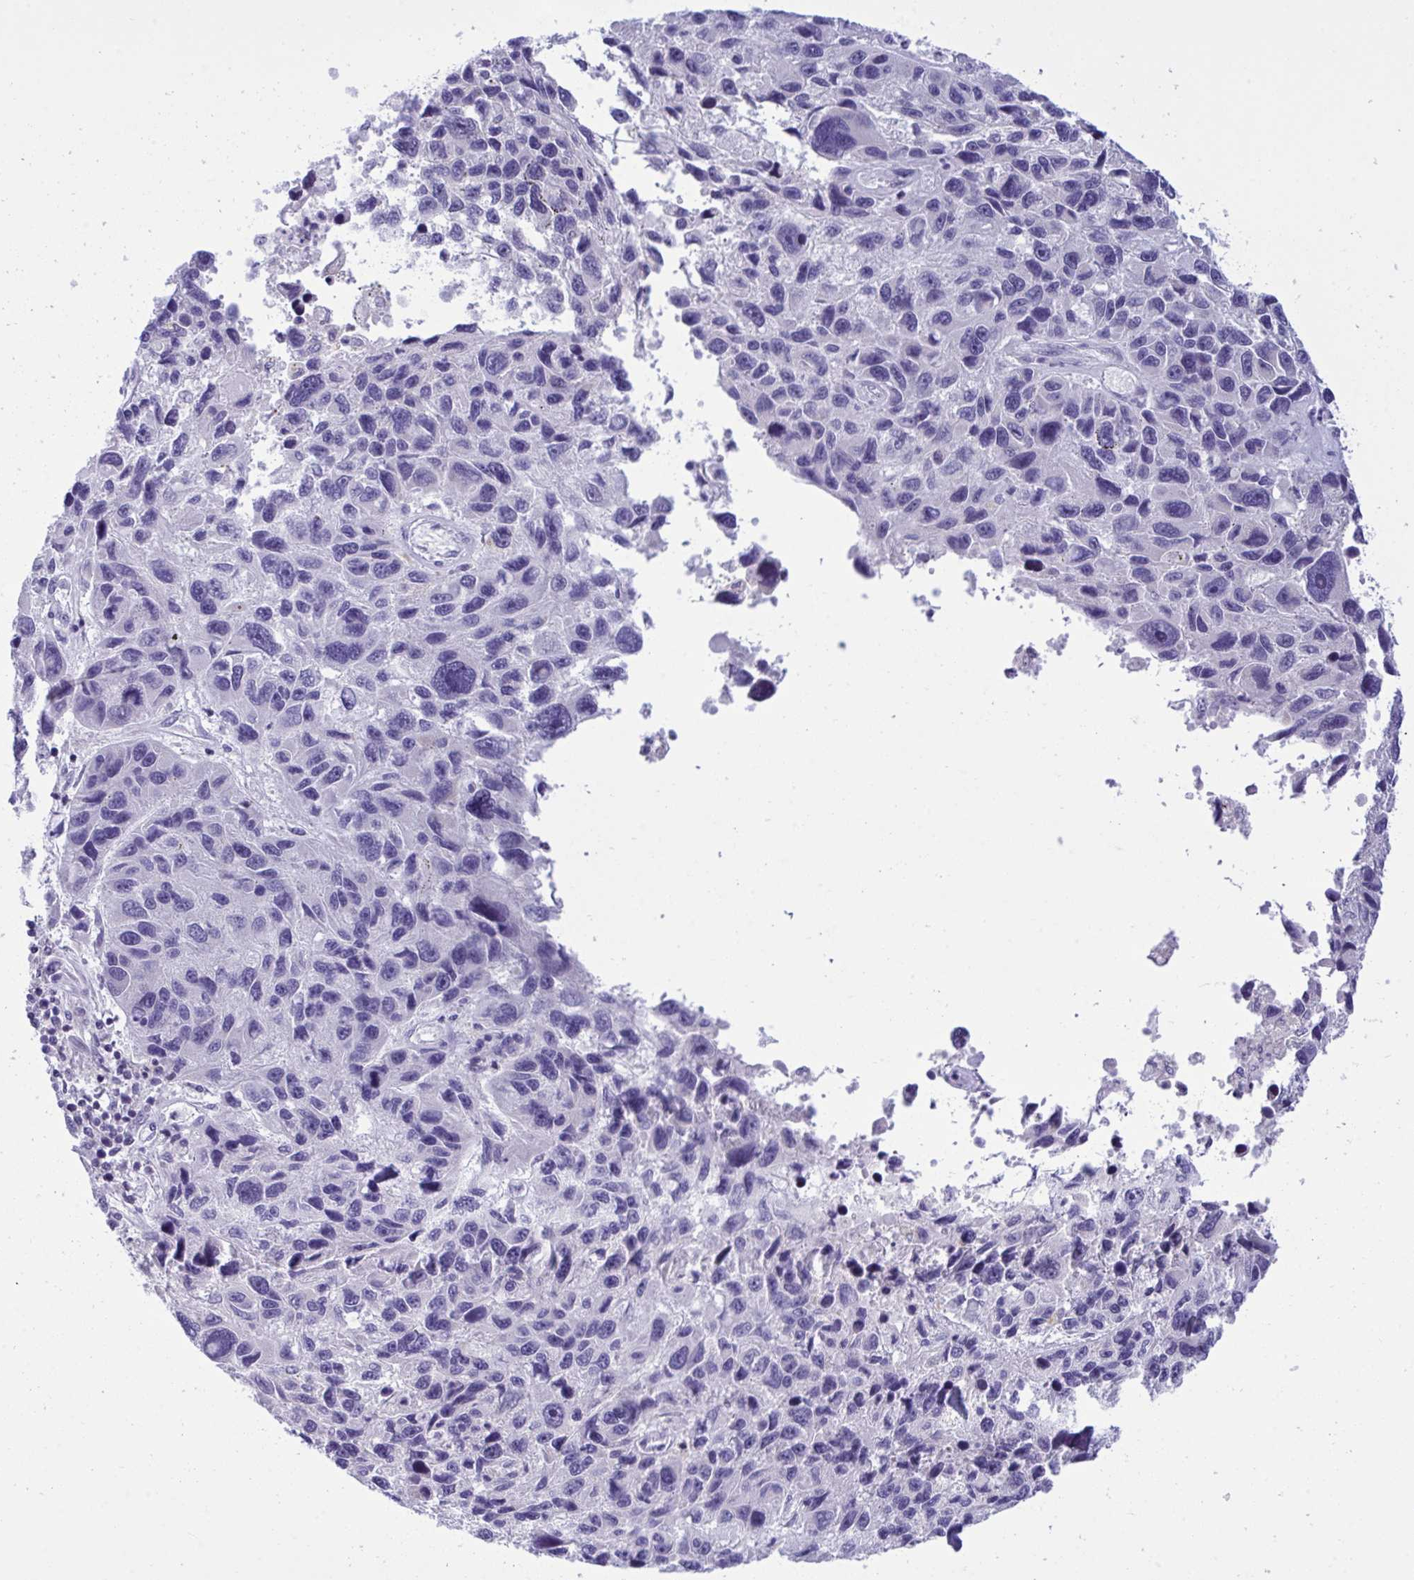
{"staining": {"intensity": "negative", "quantity": "none", "location": "none"}, "tissue": "melanoma", "cell_type": "Tumor cells", "image_type": "cancer", "snomed": [{"axis": "morphology", "description": "Malignant melanoma, NOS"}, {"axis": "topography", "description": "Skin"}], "caption": "This is a photomicrograph of immunohistochemistry staining of melanoma, which shows no expression in tumor cells. The staining is performed using DAB (3,3'-diaminobenzidine) brown chromogen with nuclei counter-stained in using hematoxylin.", "gene": "WDR97", "patient": {"sex": "male", "age": 53}}